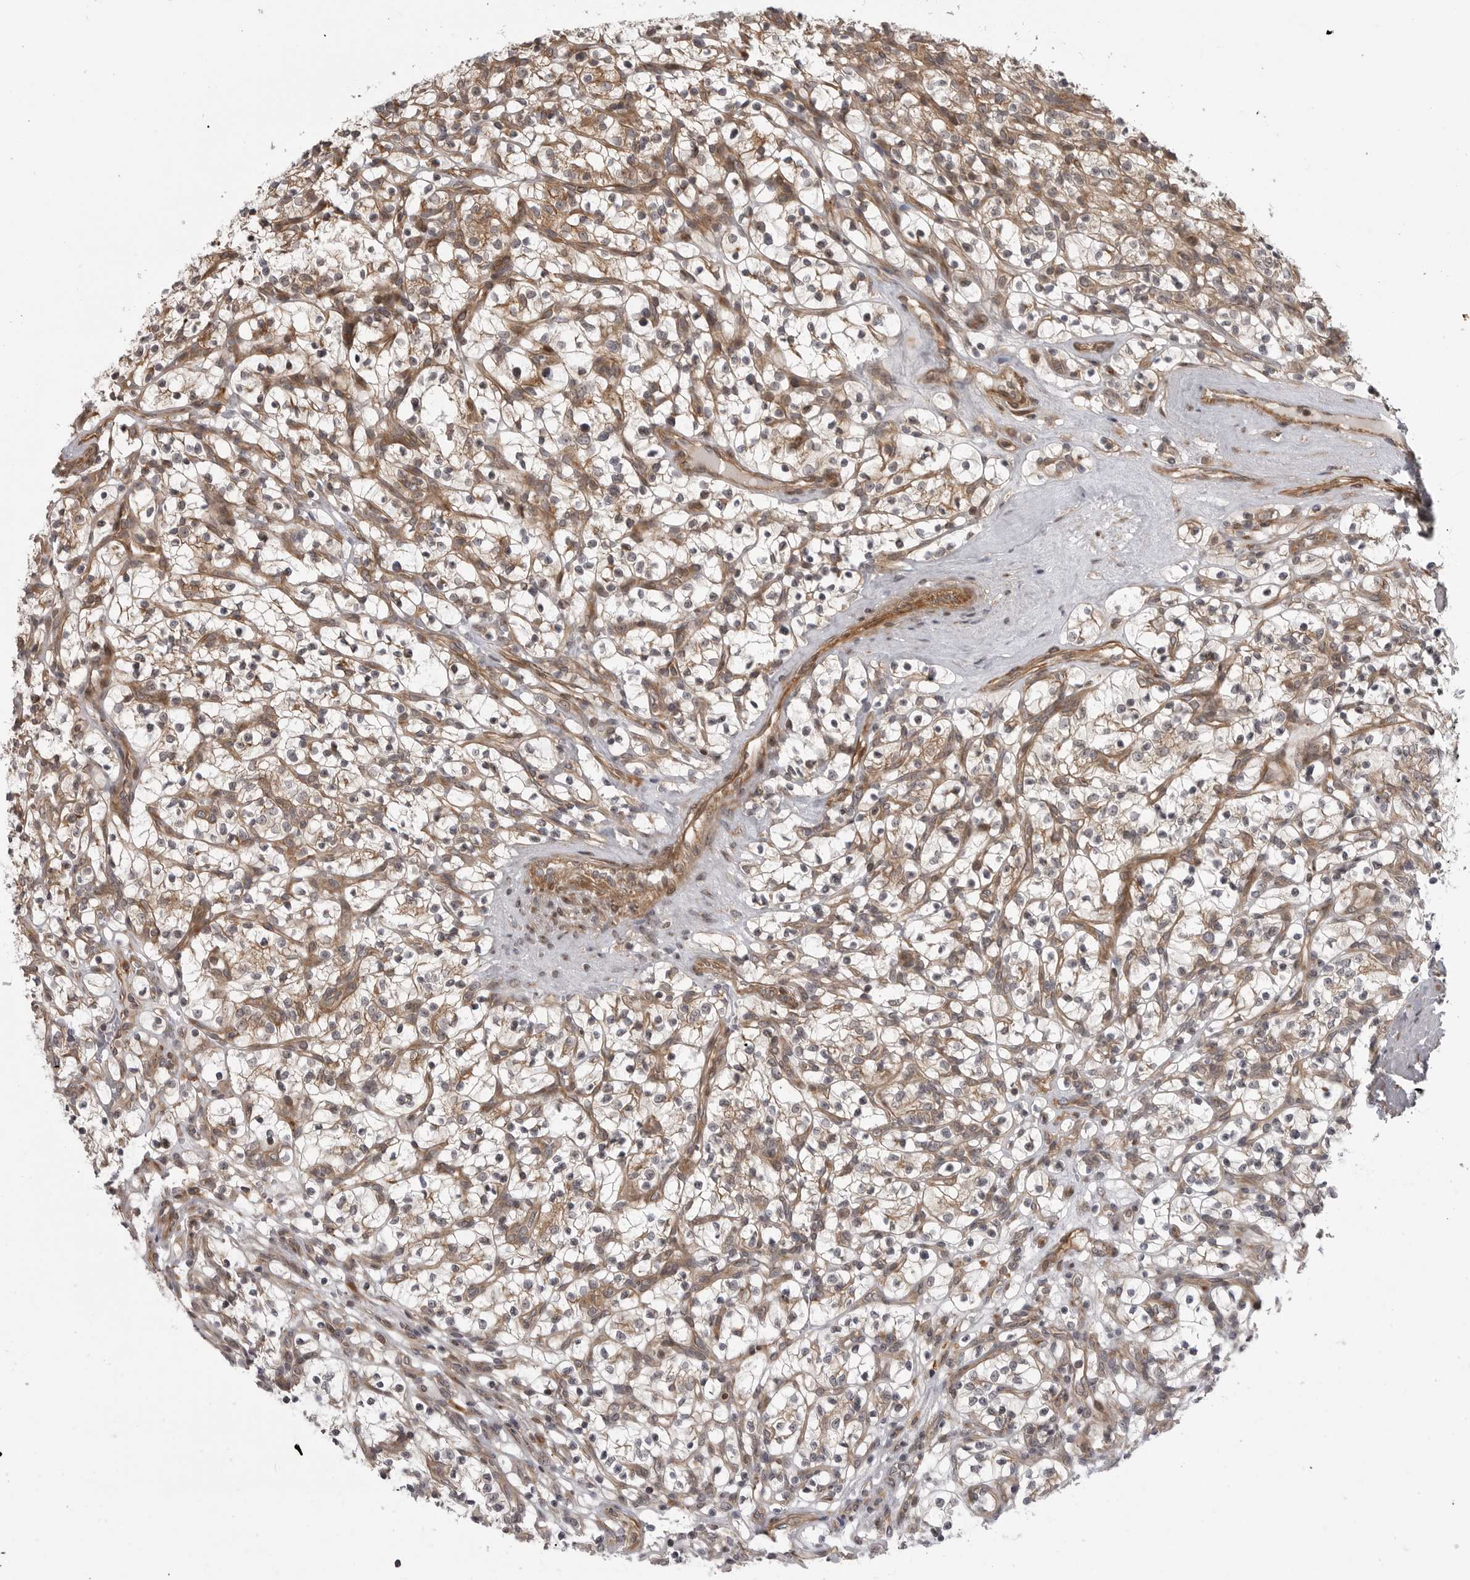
{"staining": {"intensity": "weak", "quantity": "<25%", "location": "cytoplasmic/membranous"}, "tissue": "renal cancer", "cell_type": "Tumor cells", "image_type": "cancer", "snomed": [{"axis": "morphology", "description": "Adenocarcinoma, NOS"}, {"axis": "topography", "description": "Kidney"}], "caption": "There is no significant expression in tumor cells of renal adenocarcinoma.", "gene": "LRRC45", "patient": {"sex": "female", "age": 57}}